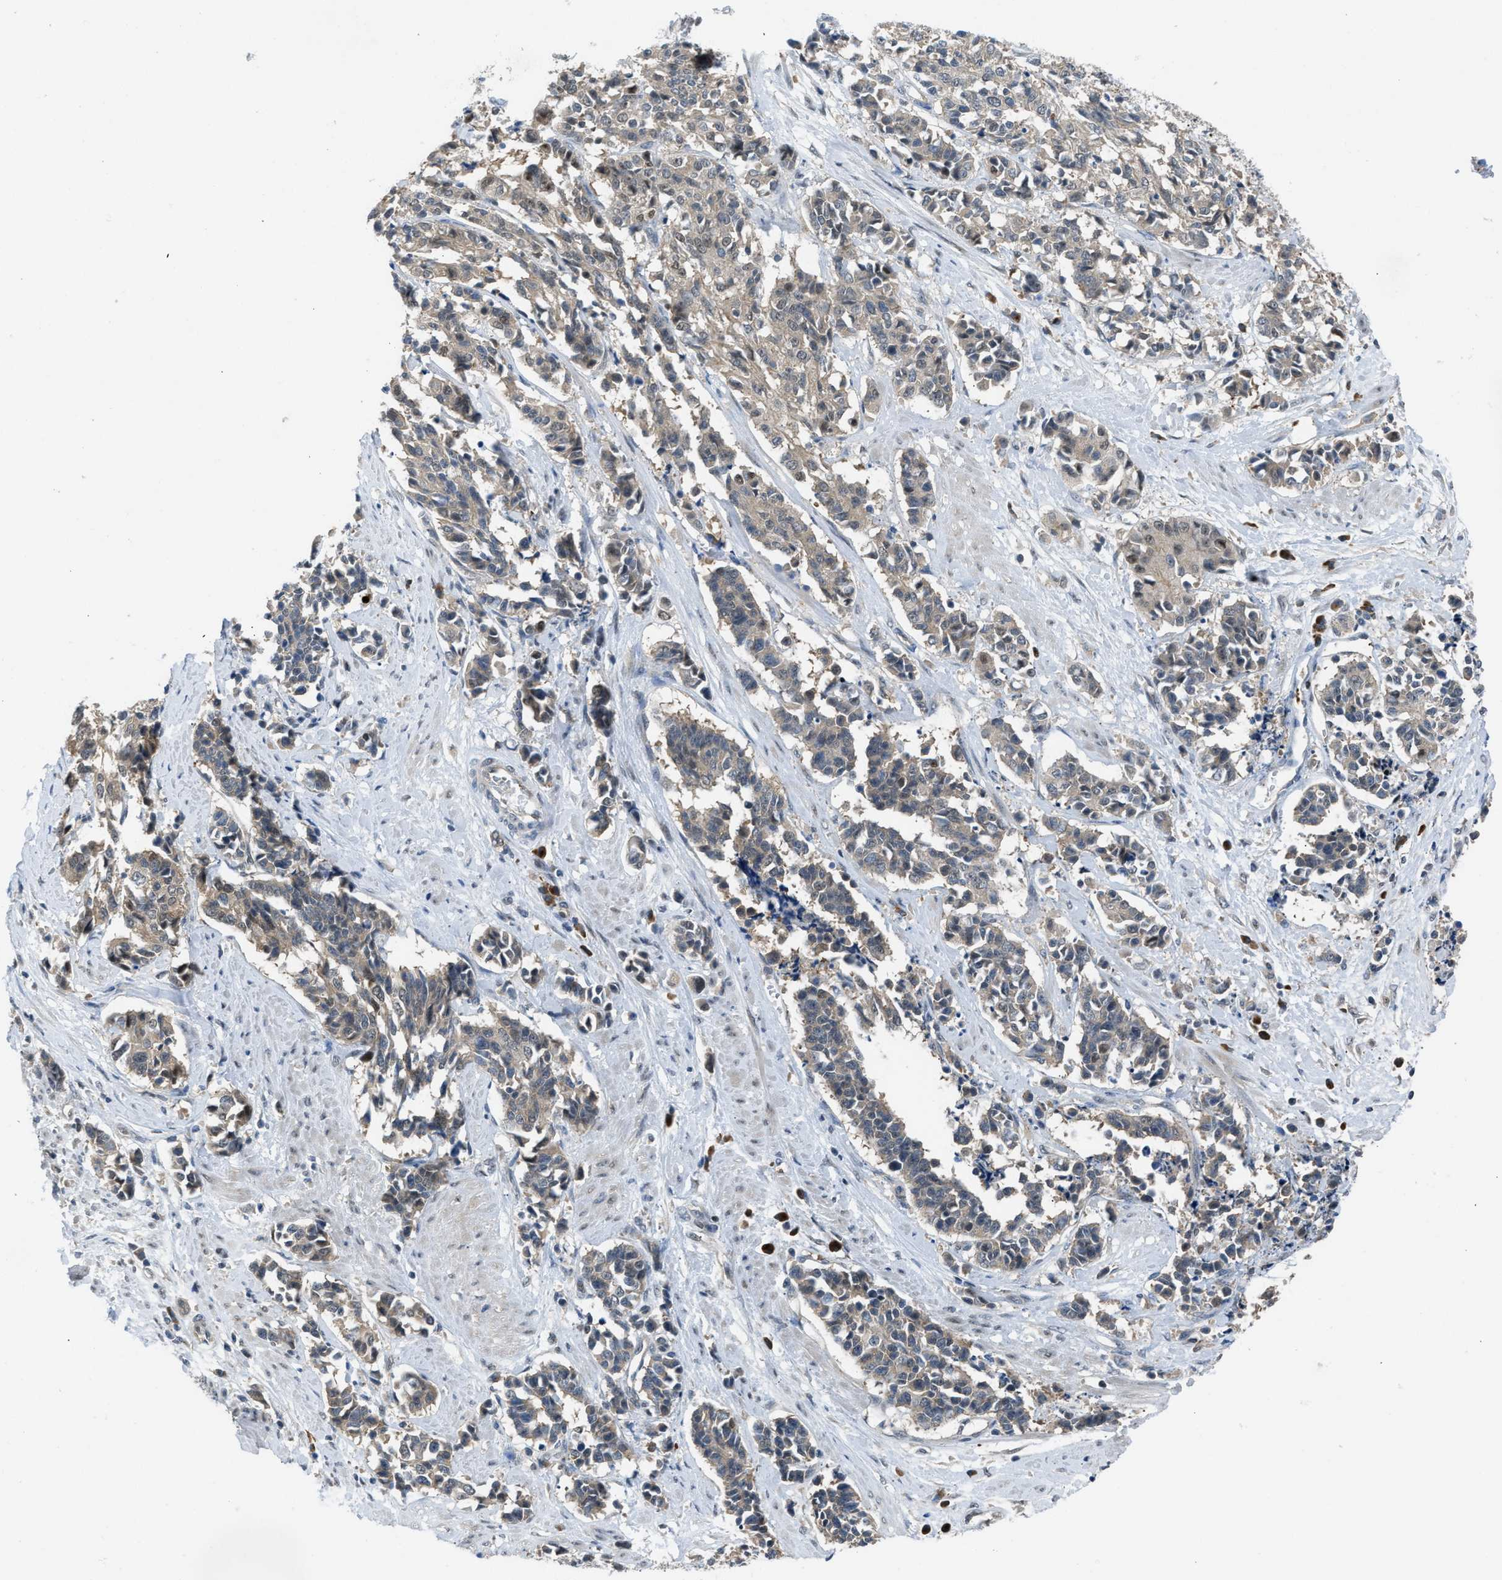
{"staining": {"intensity": "weak", "quantity": "25%-75%", "location": "cytoplasmic/membranous"}, "tissue": "cervical cancer", "cell_type": "Tumor cells", "image_type": "cancer", "snomed": [{"axis": "morphology", "description": "Squamous cell carcinoma, NOS"}, {"axis": "topography", "description": "Cervix"}], "caption": "Human cervical squamous cell carcinoma stained with a brown dye exhibits weak cytoplasmic/membranous positive staining in approximately 25%-75% of tumor cells.", "gene": "ZNF251", "patient": {"sex": "female", "age": 35}}